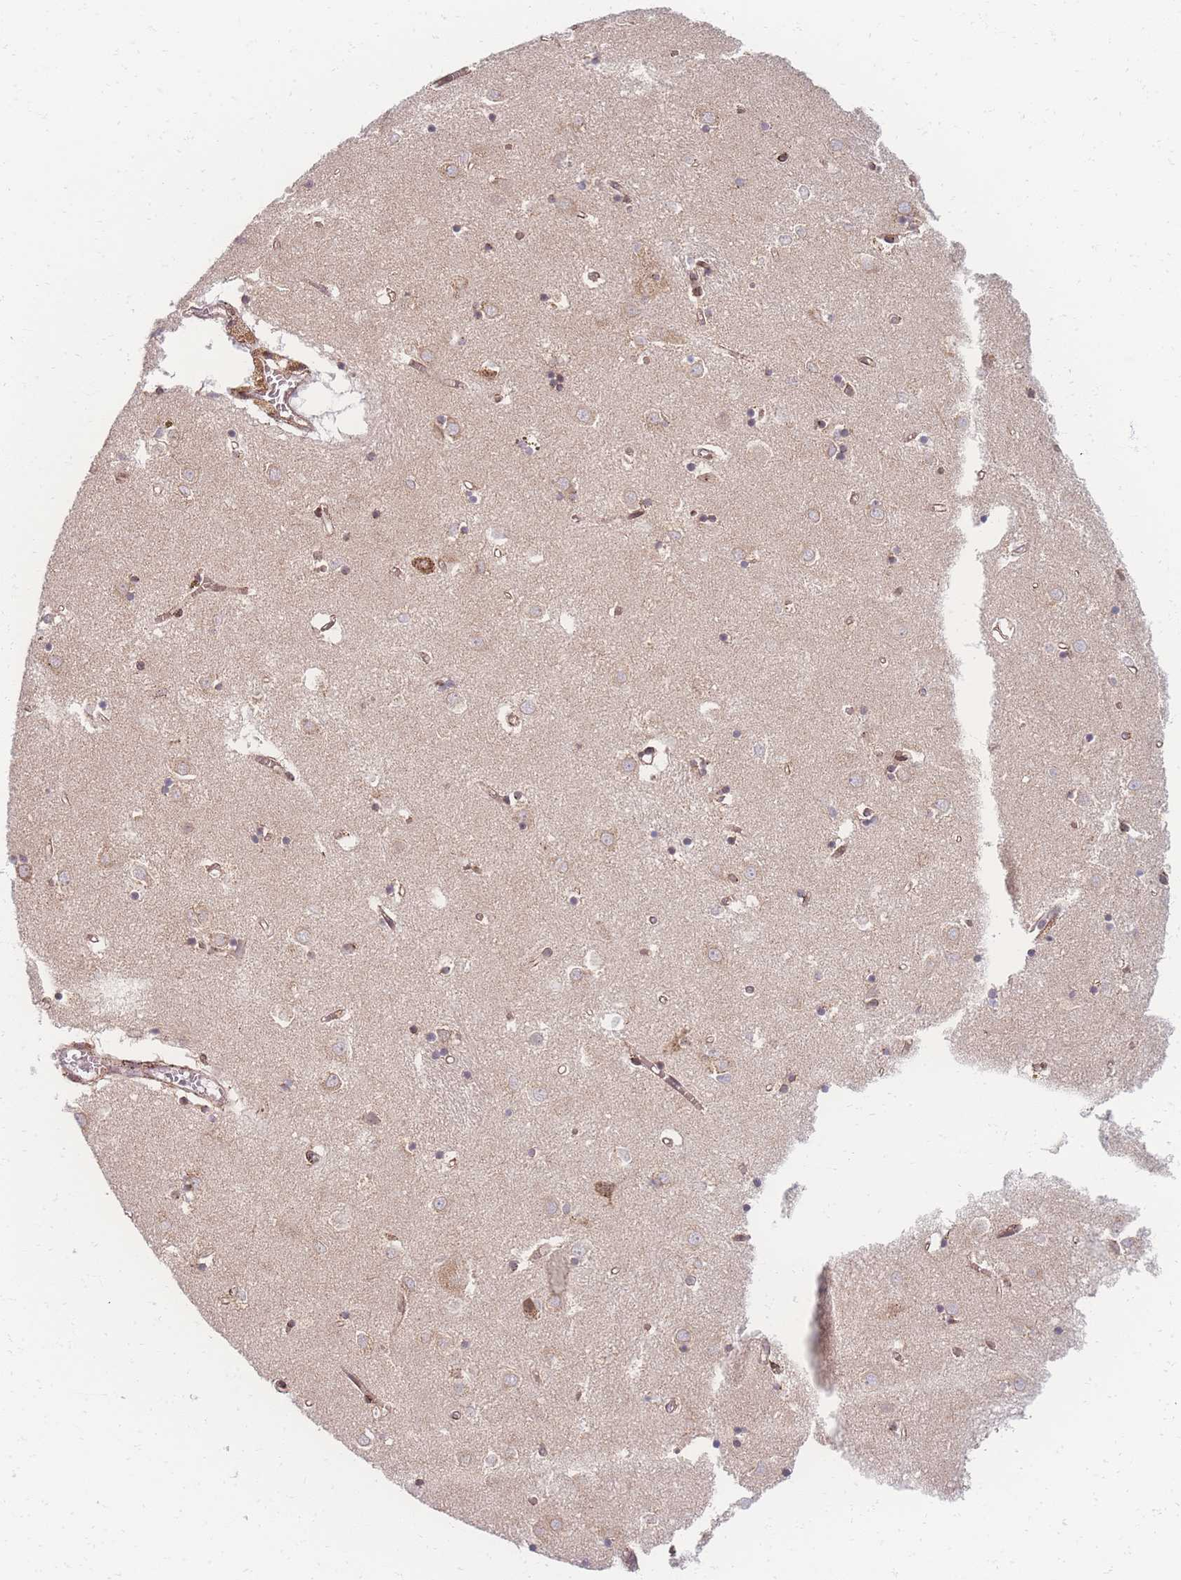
{"staining": {"intensity": "negative", "quantity": "none", "location": "none"}, "tissue": "caudate", "cell_type": "Glial cells", "image_type": "normal", "snomed": [{"axis": "morphology", "description": "Normal tissue, NOS"}, {"axis": "topography", "description": "Lateral ventricle wall"}], "caption": "Immunohistochemical staining of unremarkable caudate shows no significant positivity in glial cells. Brightfield microscopy of IHC stained with DAB (3,3'-diaminobenzidine) (brown) and hematoxylin (blue), captured at high magnification.", "gene": "ZC3H13", "patient": {"sex": "male", "age": 70}}